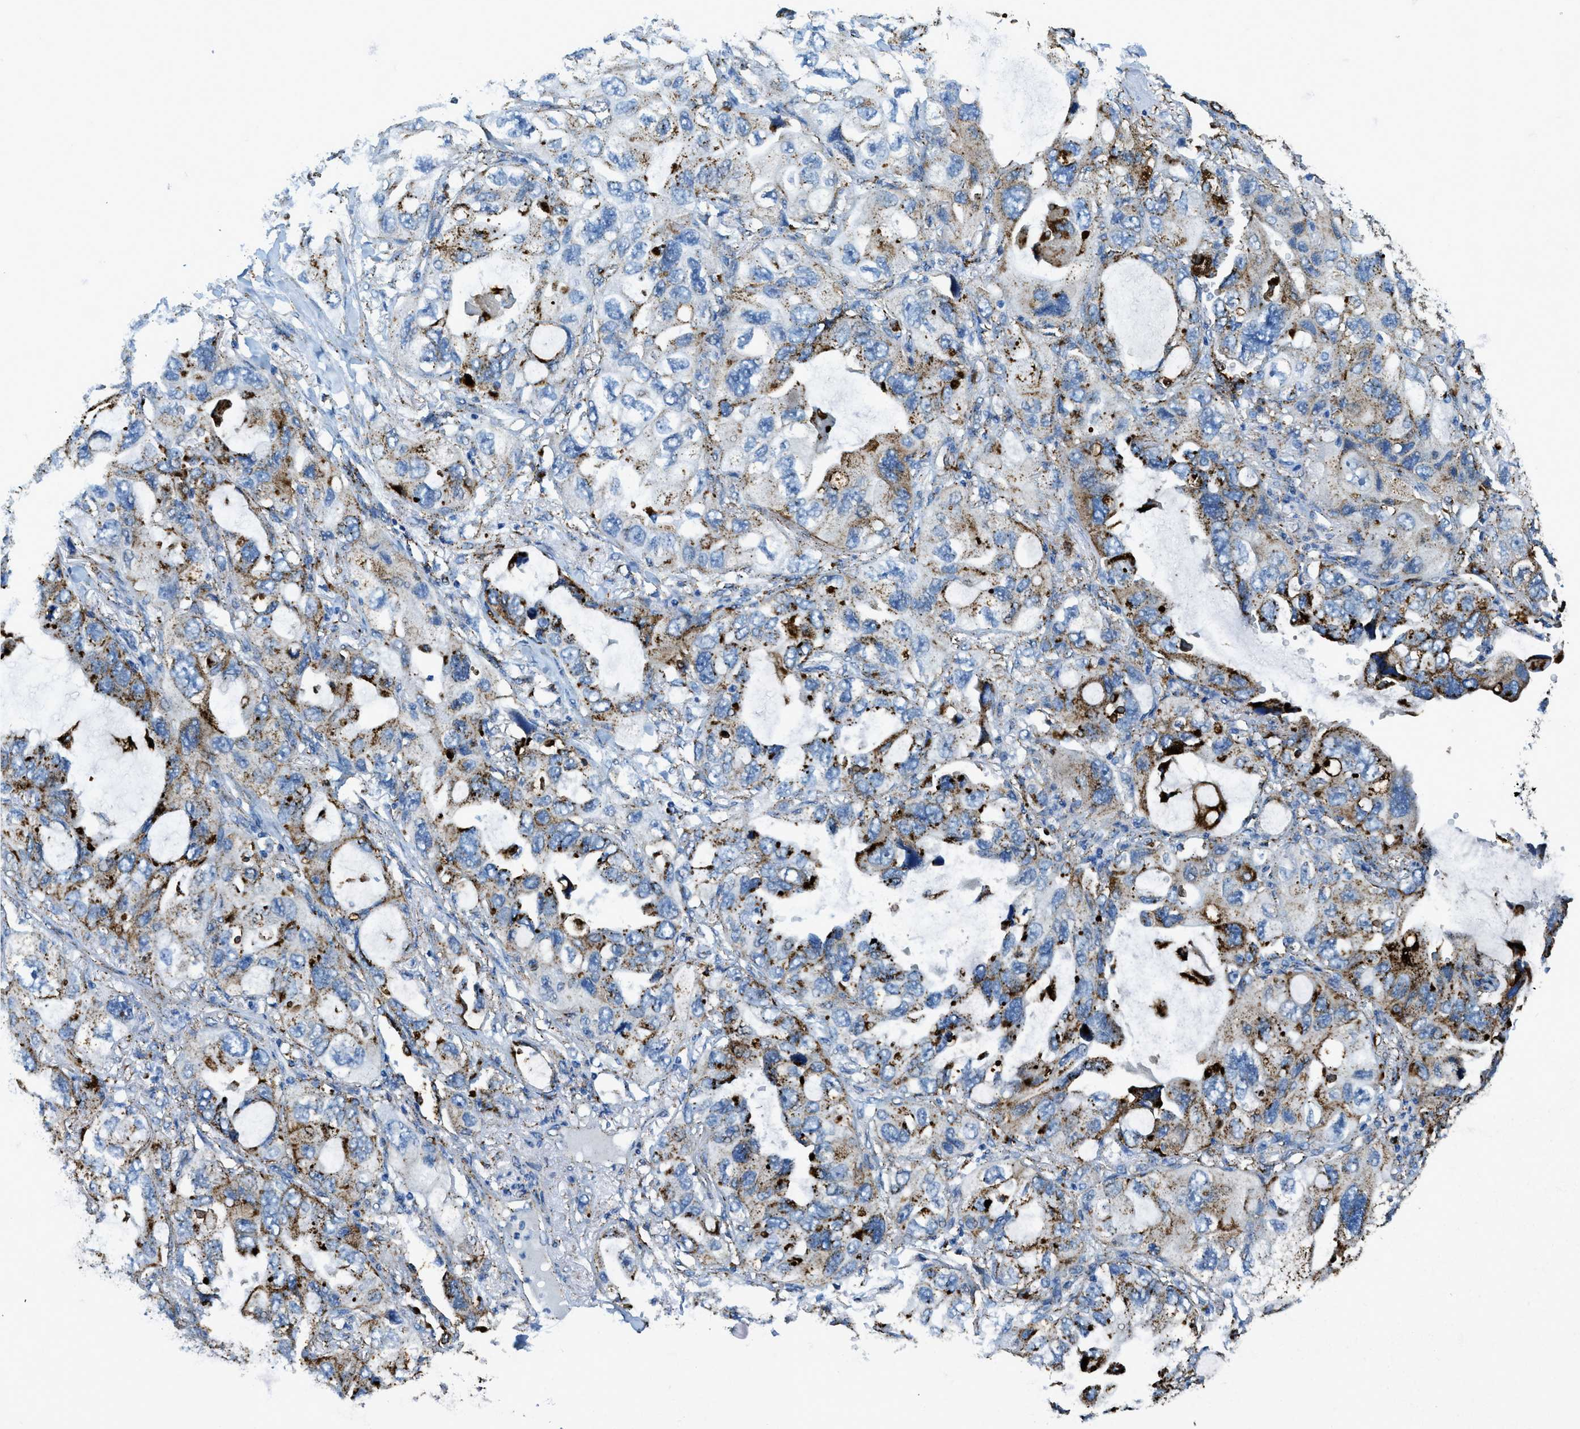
{"staining": {"intensity": "strong", "quantity": "25%-75%", "location": "cytoplasmic/membranous"}, "tissue": "lung cancer", "cell_type": "Tumor cells", "image_type": "cancer", "snomed": [{"axis": "morphology", "description": "Squamous cell carcinoma, NOS"}, {"axis": "topography", "description": "Lung"}], "caption": "Immunohistochemistry (IHC) photomicrograph of human lung squamous cell carcinoma stained for a protein (brown), which shows high levels of strong cytoplasmic/membranous positivity in approximately 25%-75% of tumor cells.", "gene": "SCARB2", "patient": {"sex": "female", "age": 73}}